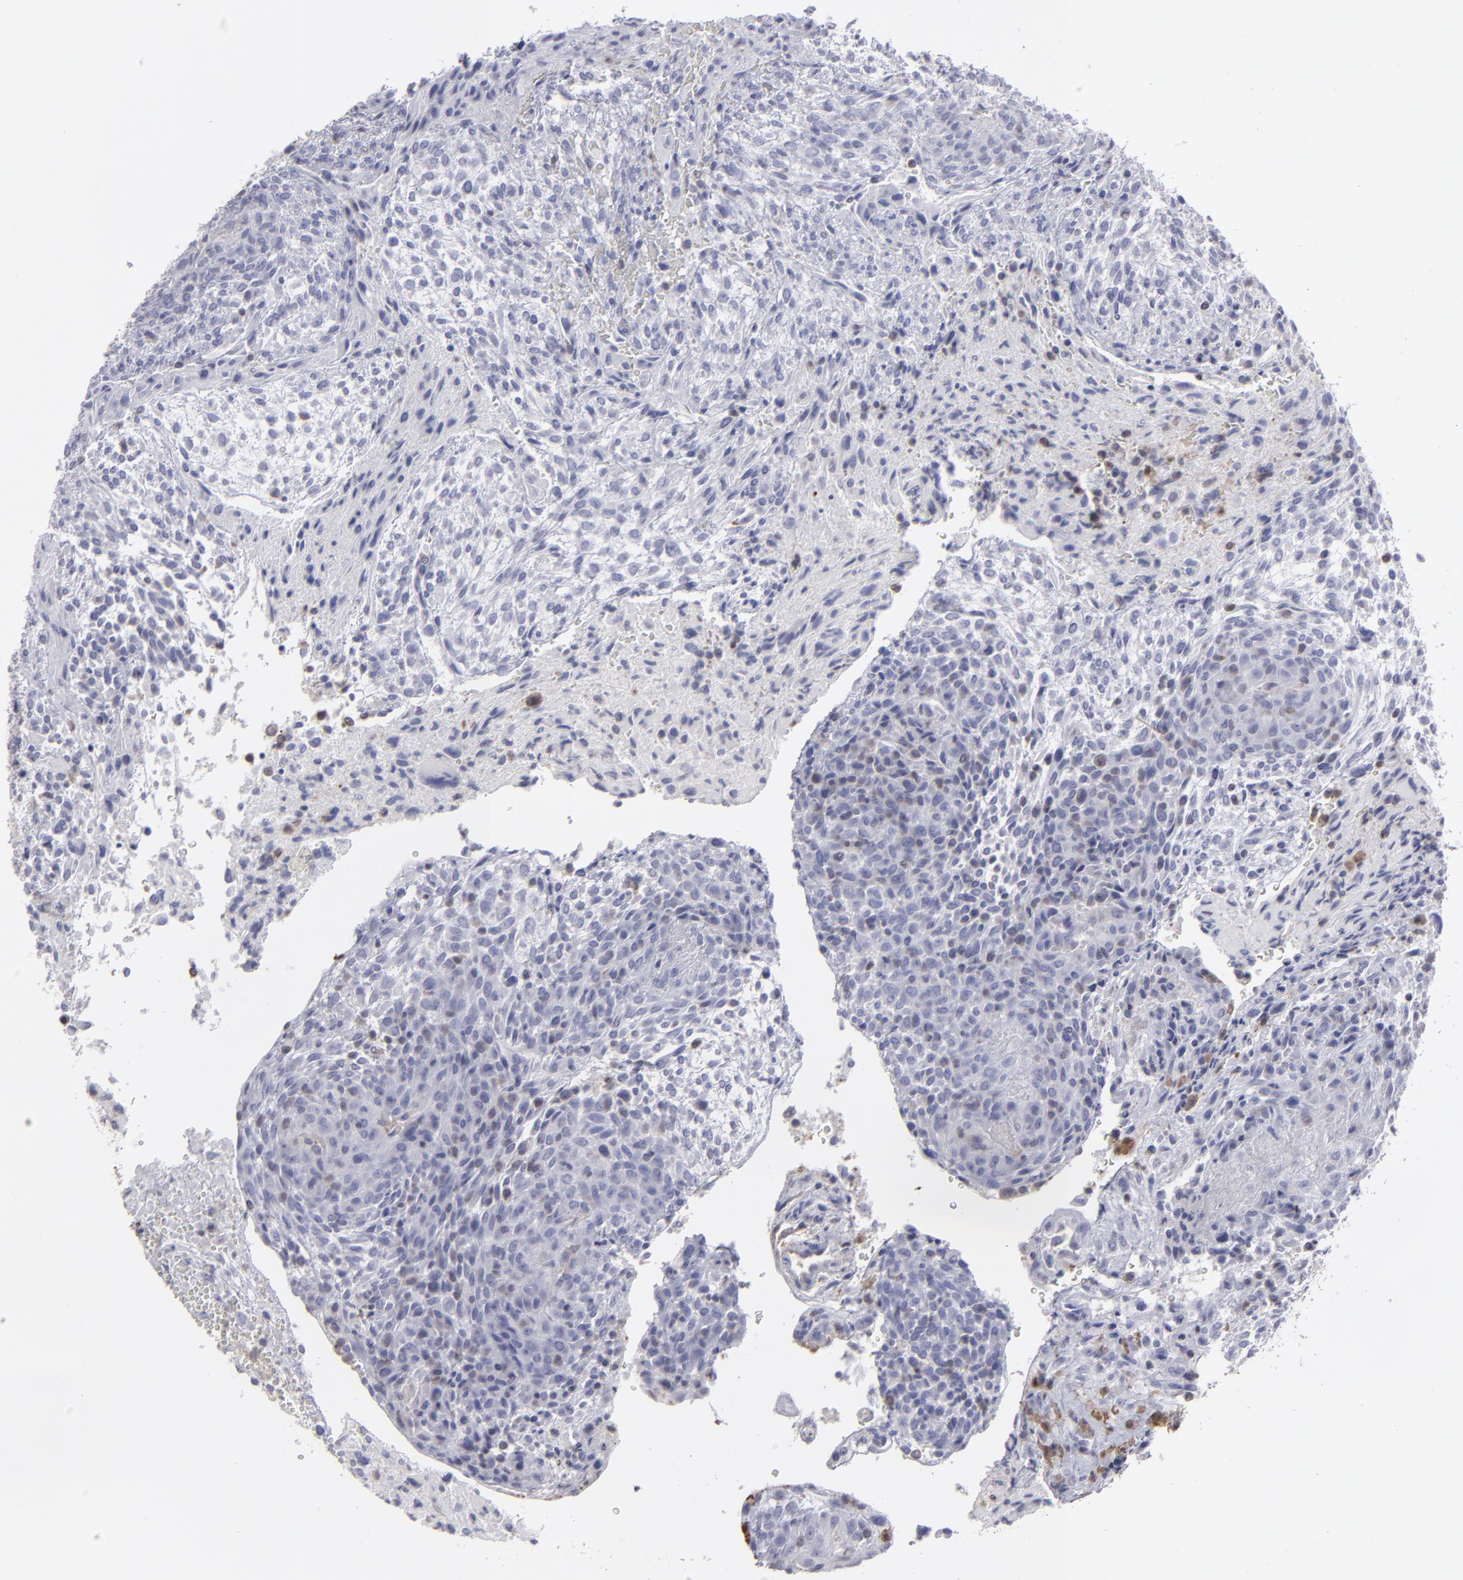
{"staining": {"intensity": "negative", "quantity": "none", "location": "none"}, "tissue": "glioma", "cell_type": "Tumor cells", "image_type": "cancer", "snomed": [{"axis": "morphology", "description": "Glioma, malignant, High grade"}, {"axis": "topography", "description": "Cerebral cortex"}], "caption": "DAB (3,3'-diaminobenzidine) immunohistochemical staining of human high-grade glioma (malignant) exhibits no significant expression in tumor cells.", "gene": "SEMA3G", "patient": {"sex": "female", "age": 55}}